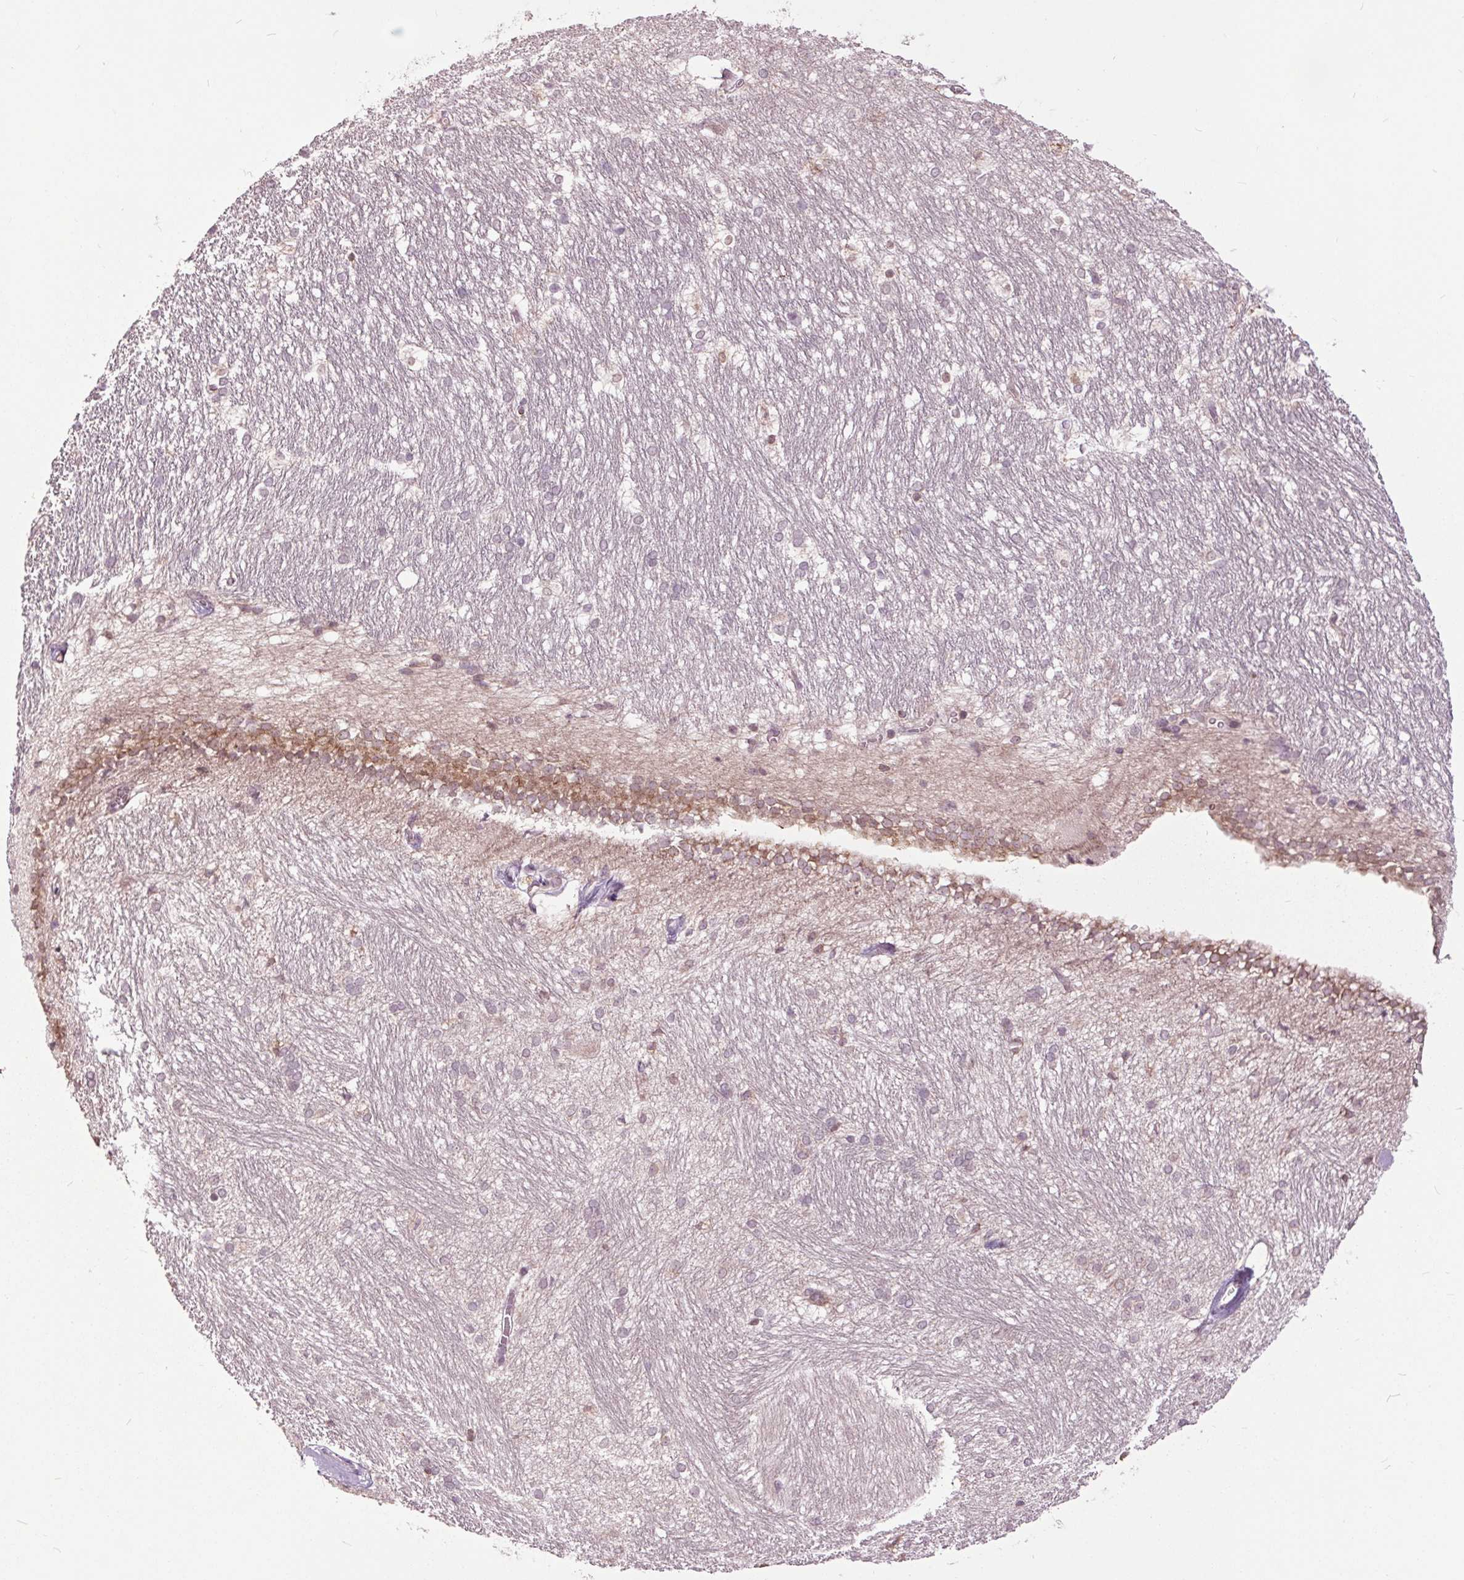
{"staining": {"intensity": "weak", "quantity": "<25%", "location": "cytoplasmic/membranous"}, "tissue": "hippocampus", "cell_type": "Glial cells", "image_type": "normal", "snomed": [{"axis": "morphology", "description": "Normal tissue, NOS"}, {"axis": "topography", "description": "Cerebral cortex"}, {"axis": "topography", "description": "Hippocampus"}], "caption": "IHC image of benign hippocampus: hippocampus stained with DAB (3,3'-diaminobenzidine) displays no significant protein expression in glial cells.", "gene": "HAUS5", "patient": {"sex": "female", "age": 19}}